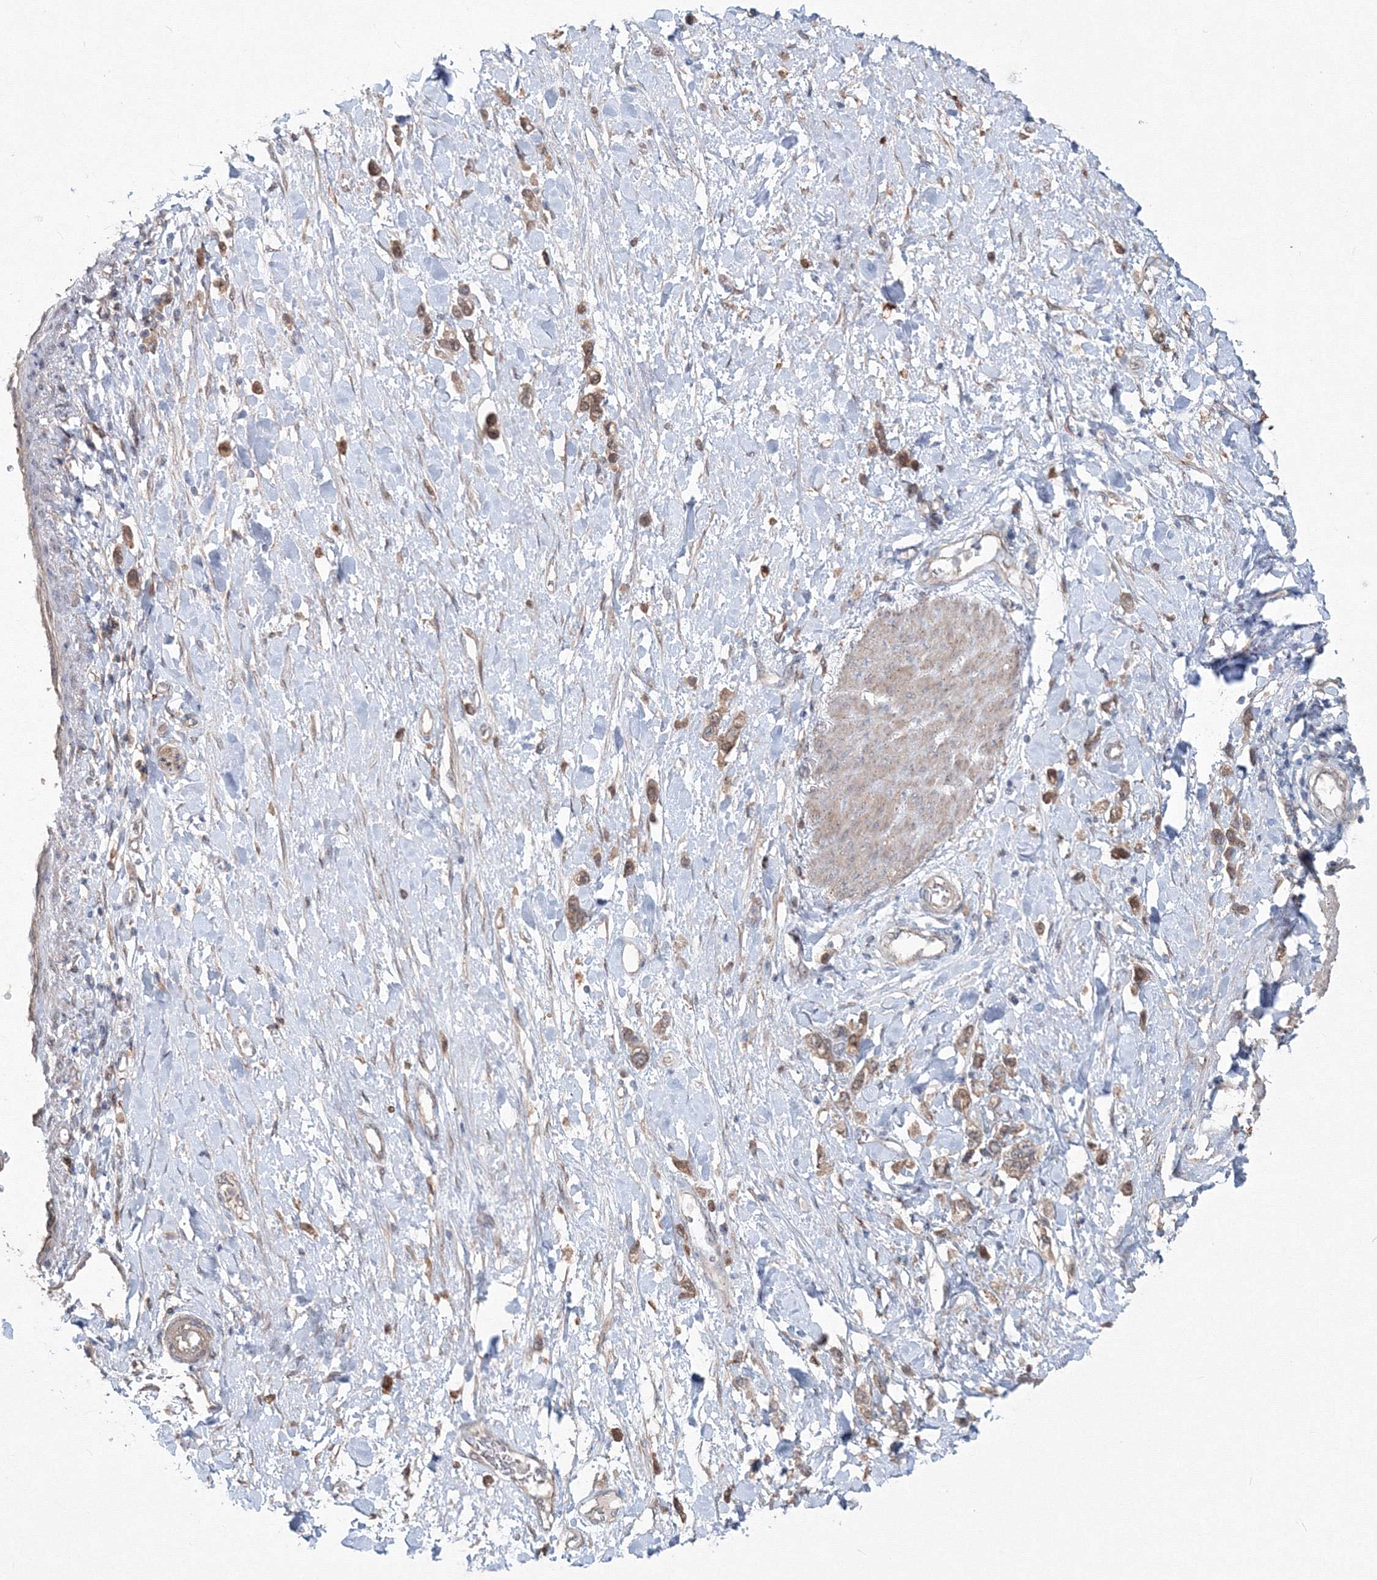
{"staining": {"intensity": "moderate", "quantity": ">75%", "location": "cytoplasmic/membranous"}, "tissue": "stomach cancer", "cell_type": "Tumor cells", "image_type": "cancer", "snomed": [{"axis": "morphology", "description": "Adenocarcinoma, NOS"}, {"axis": "topography", "description": "Stomach"}], "caption": "This histopathology image reveals stomach cancer (adenocarcinoma) stained with IHC to label a protein in brown. The cytoplasmic/membranous of tumor cells show moderate positivity for the protein. Nuclei are counter-stained blue.", "gene": "MKRN2", "patient": {"sex": "female", "age": 65}}